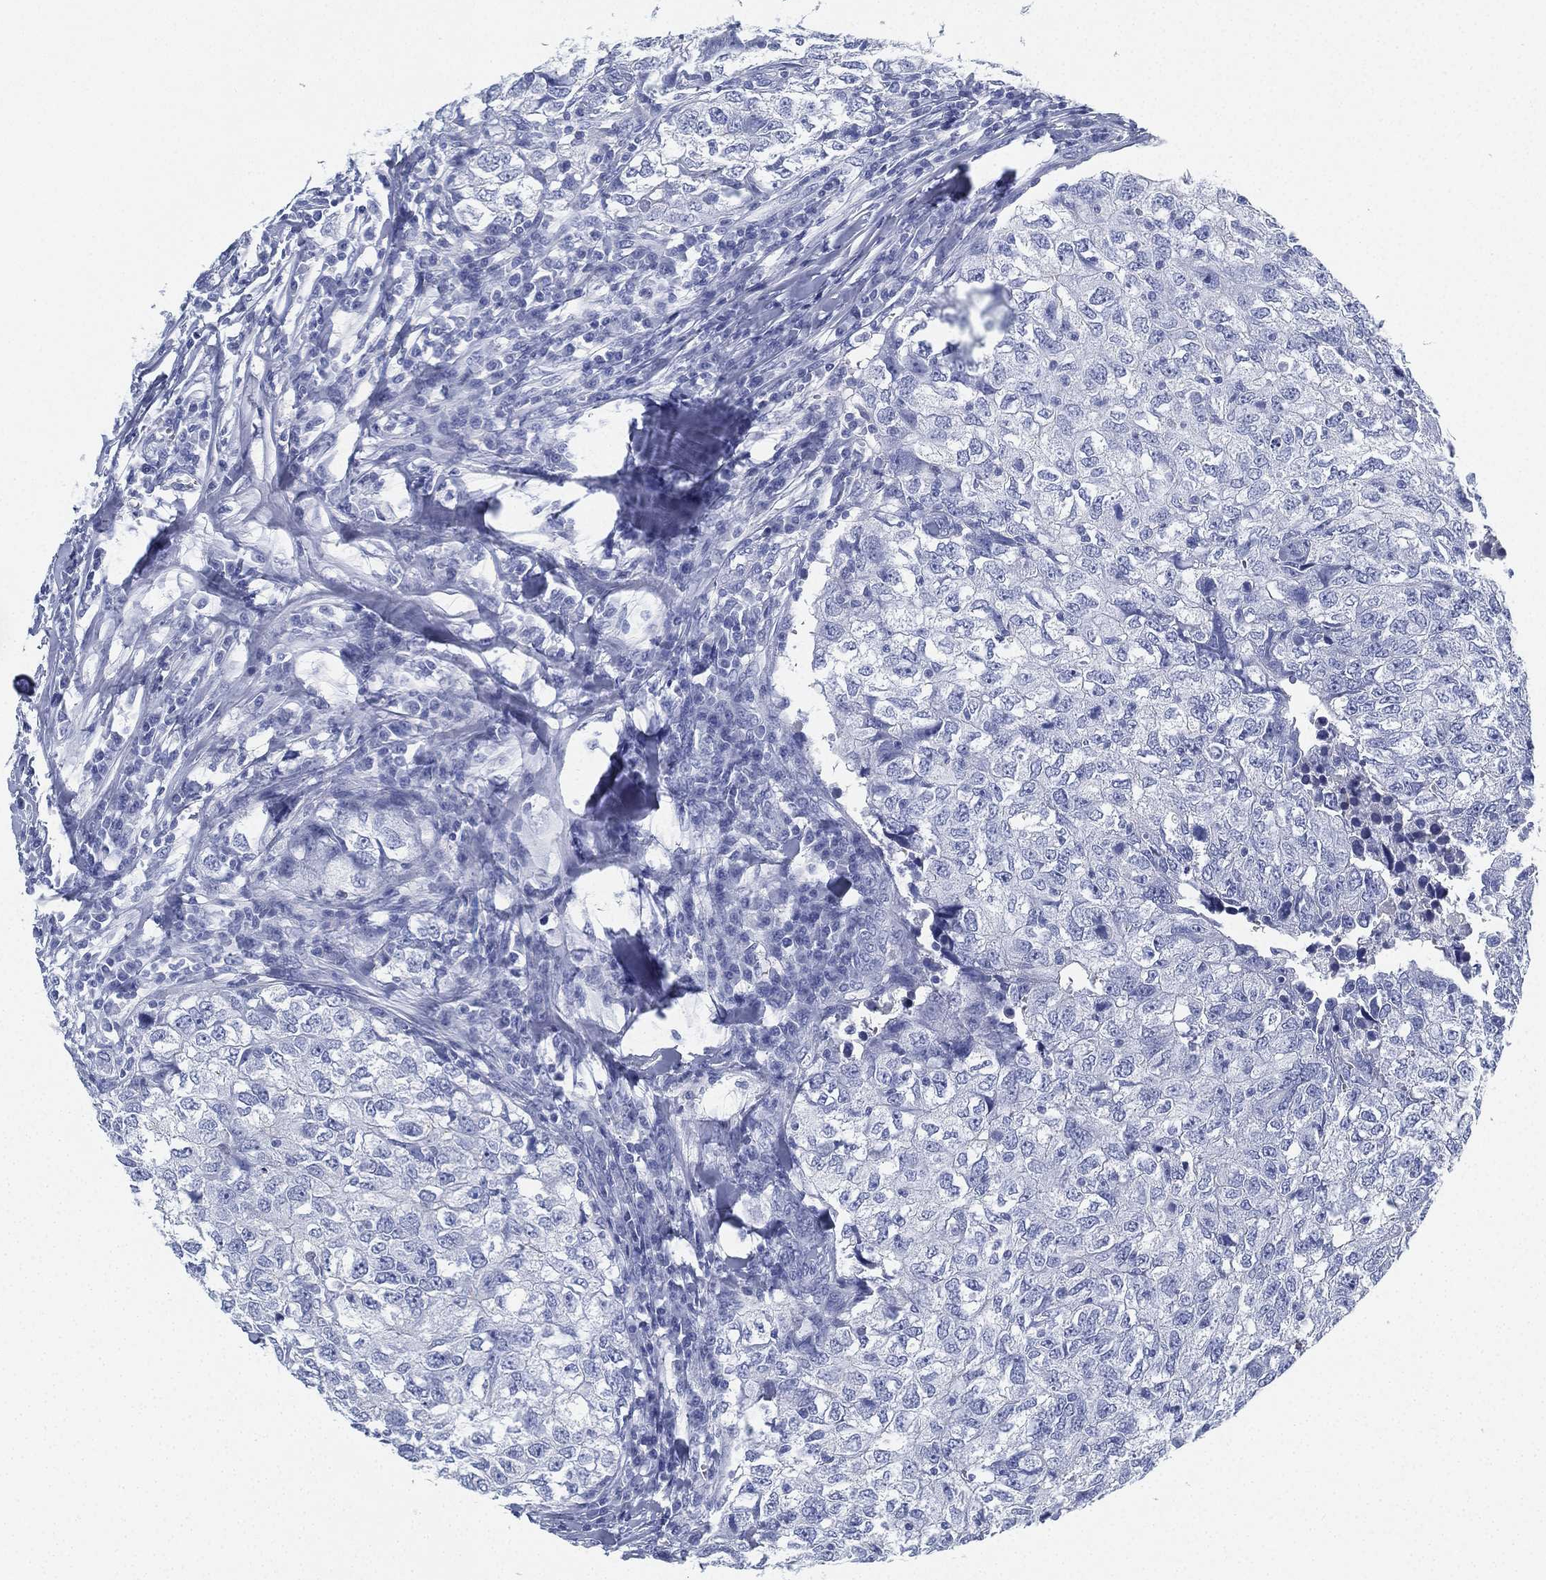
{"staining": {"intensity": "negative", "quantity": "none", "location": "none"}, "tissue": "breast cancer", "cell_type": "Tumor cells", "image_type": "cancer", "snomed": [{"axis": "morphology", "description": "Duct carcinoma"}, {"axis": "topography", "description": "Breast"}], "caption": "High magnification brightfield microscopy of breast cancer stained with DAB (brown) and counterstained with hematoxylin (blue): tumor cells show no significant positivity.", "gene": "DEFB121", "patient": {"sex": "female", "age": 30}}